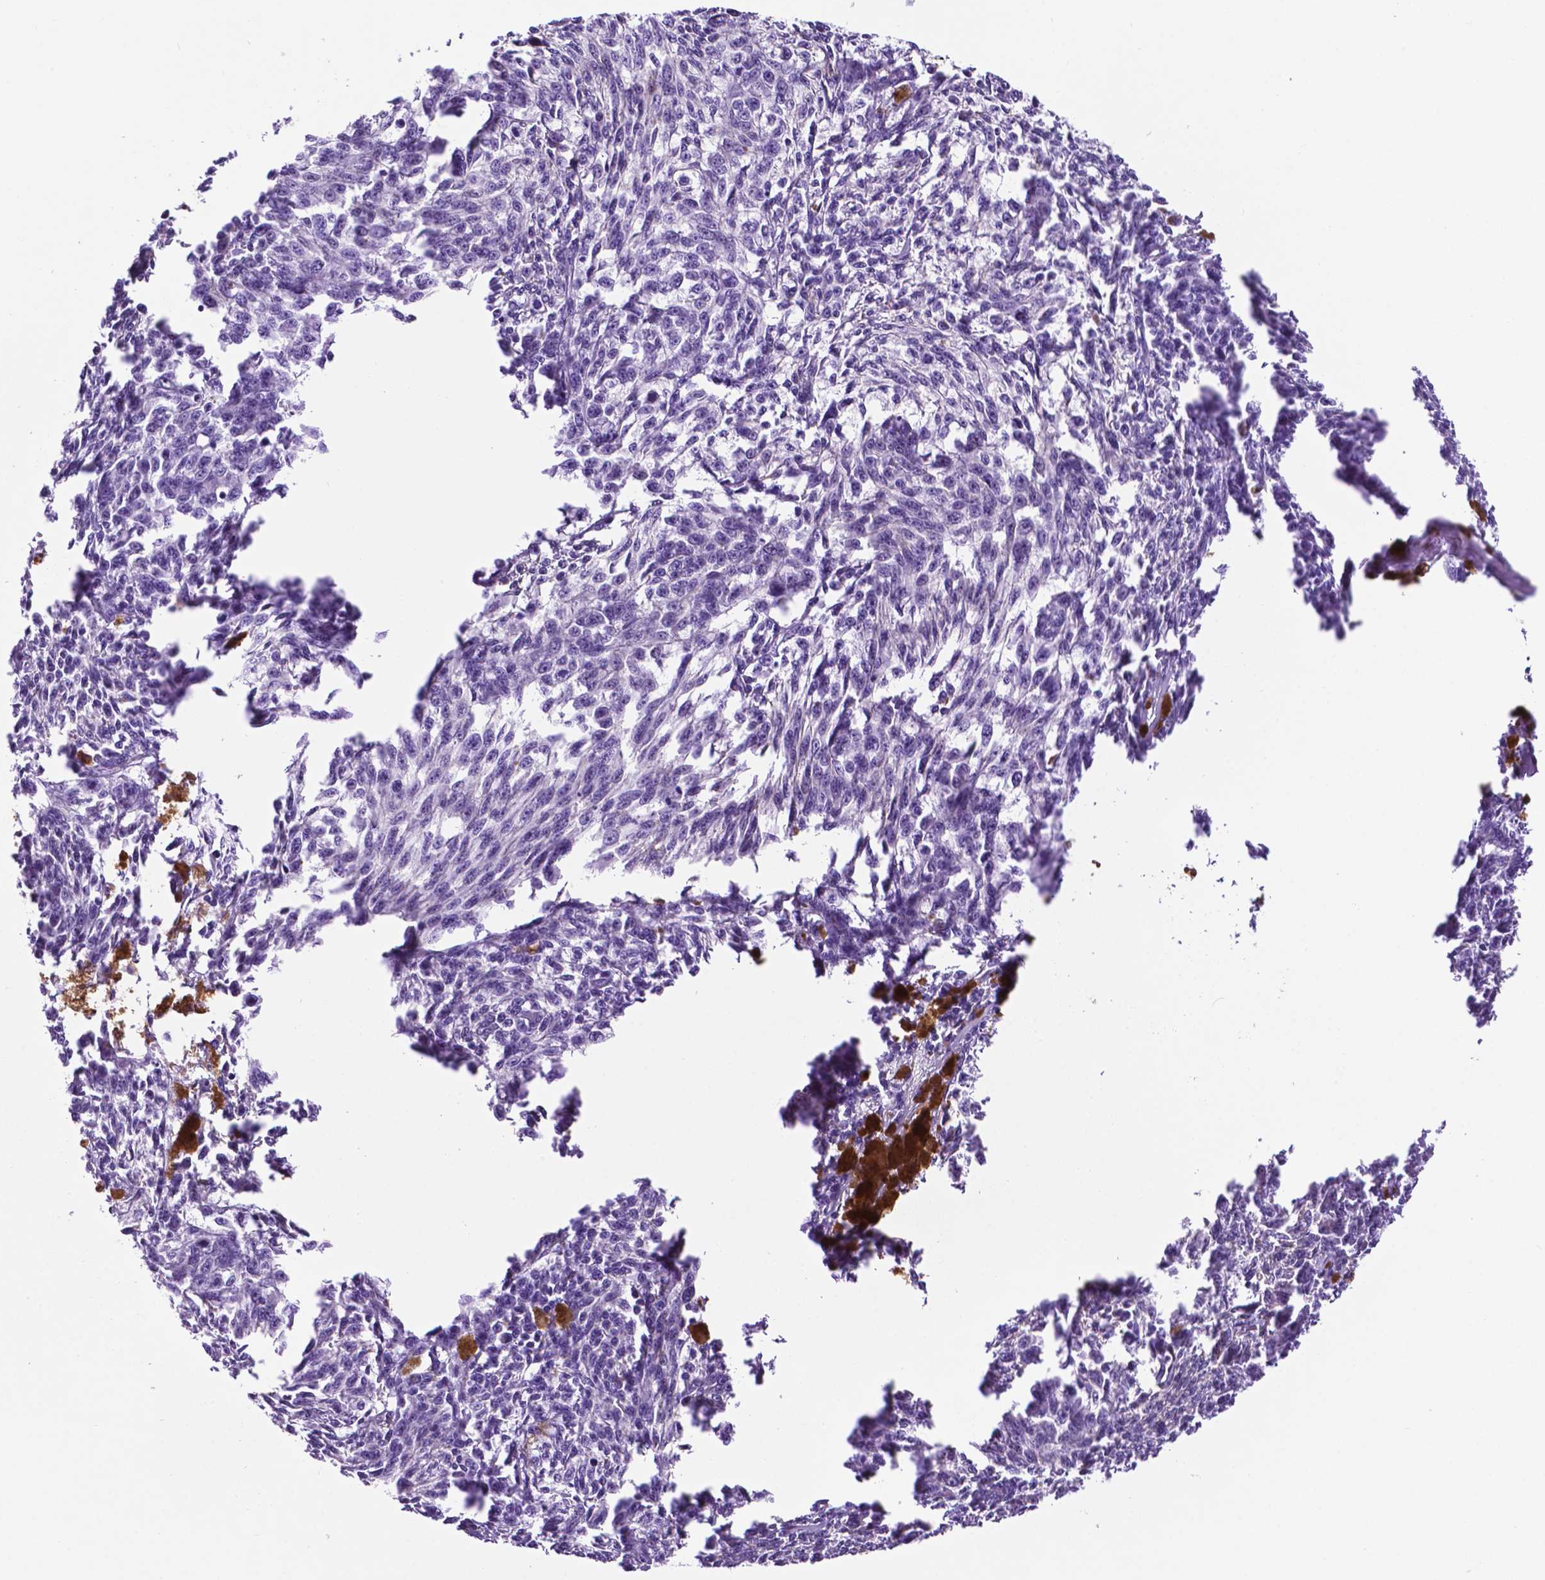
{"staining": {"intensity": "negative", "quantity": "none", "location": "none"}, "tissue": "melanoma", "cell_type": "Tumor cells", "image_type": "cancer", "snomed": [{"axis": "morphology", "description": "Malignant melanoma, NOS"}, {"axis": "topography", "description": "Skin"}], "caption": "This is an immunohistochemistry (IHC) photomicrograph of malignant melanoma. There is no staining in tumor cells.", "gene": "TACSTD2", "patient": {"sex": "female", "age": 34}}